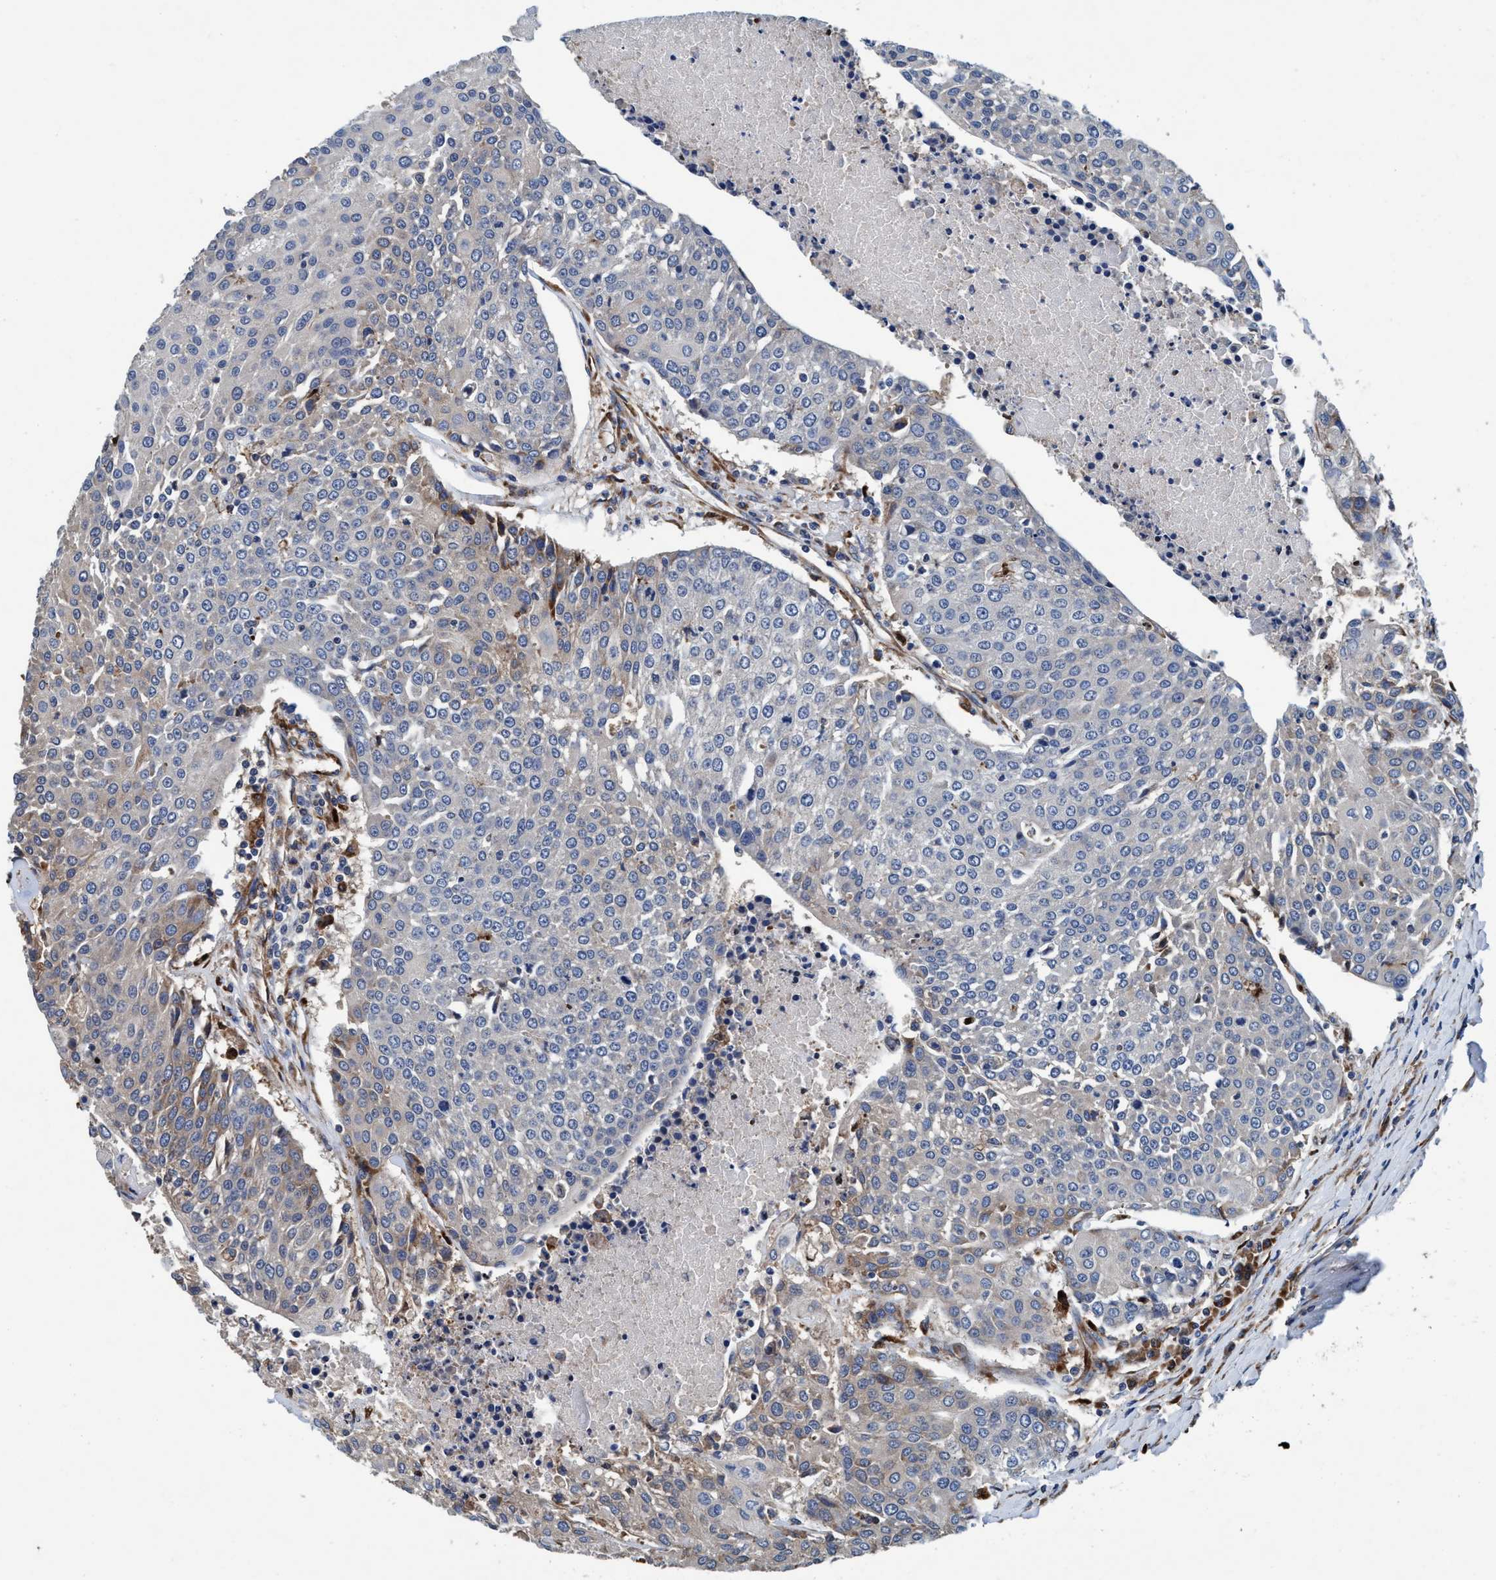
{"staining": {"intensity": "negative", "quantity": "none", "location": "none"}, "tissue": "urothelial cancer", "cell_type": "Tumor cells", "image_type": "cancer", "snomed": [{"axis": "morphology", "description": "Urothelial carcinoma, High grade"}, {"axis": "topography", "description": "Urinary bladder"}], "caption": "Tumor cells show no significant expression in high-grade urothelial carcinoma.", "gene": "ENDOG", "patient": {"sex": "female", "age": 85}}